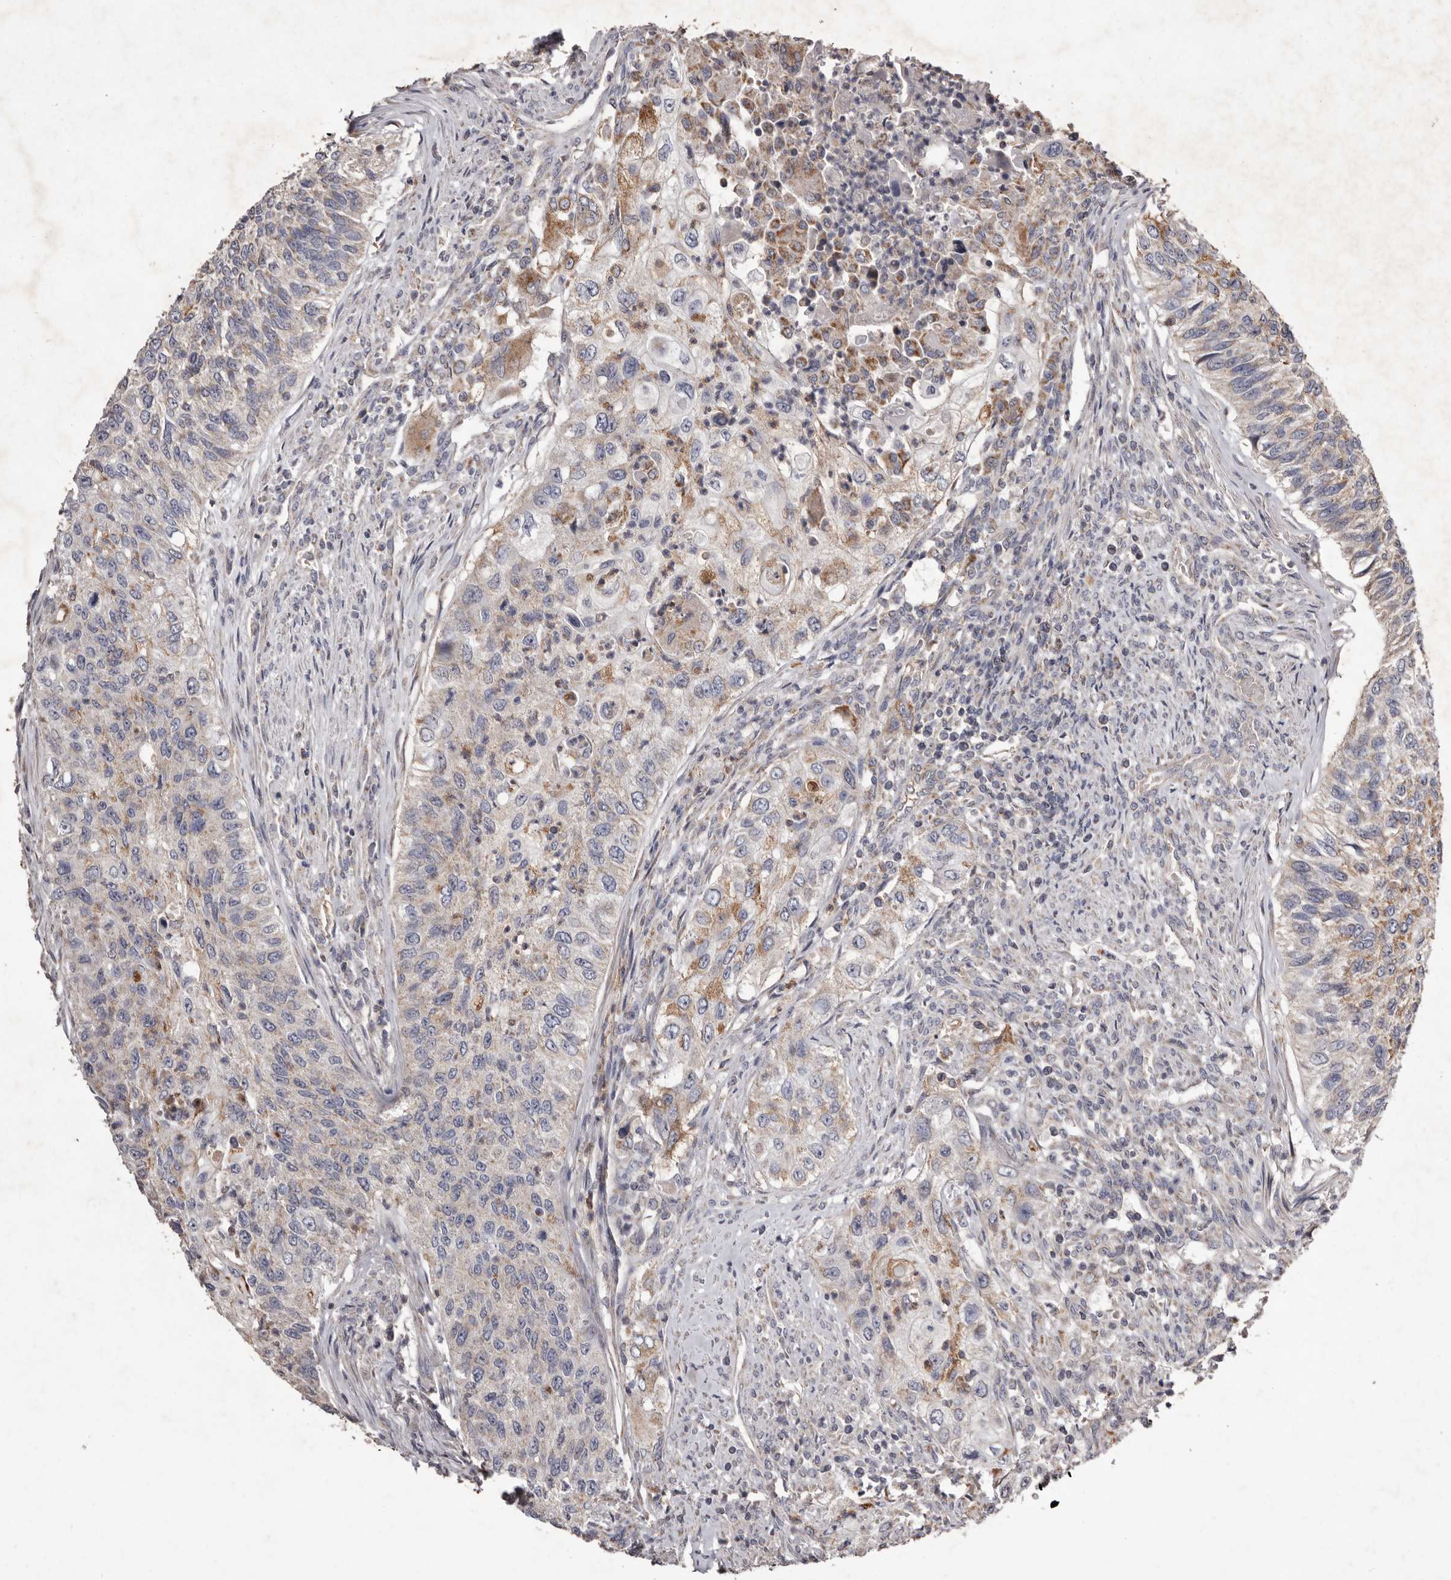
{"staining": {"intensity": "moderate", "quantity": "<25%", "location": "cytoplasmic/membranous"}, "tissue": "urothelial cancer", "cell_type": "Tumor cells", "image_type": "cancer", "snomed": [{"axis": "morphology", "description": "Urothelial carcinoma, High grade"}, {"axis": "topography", "description": "Urinary bladder"}], "caption": "Immunohistochemical staining of human urothelial cancer exhibits low levels of moderate cytoplasmic/membranous staining in approximately <25% of tumor cells. (DAB (3,3'-diaminobenzidine) IHC, brown staining for protein, blue staining for nuclei).", "gene": "CXCL14", "patient": {"sex": "female", "age": 60}}